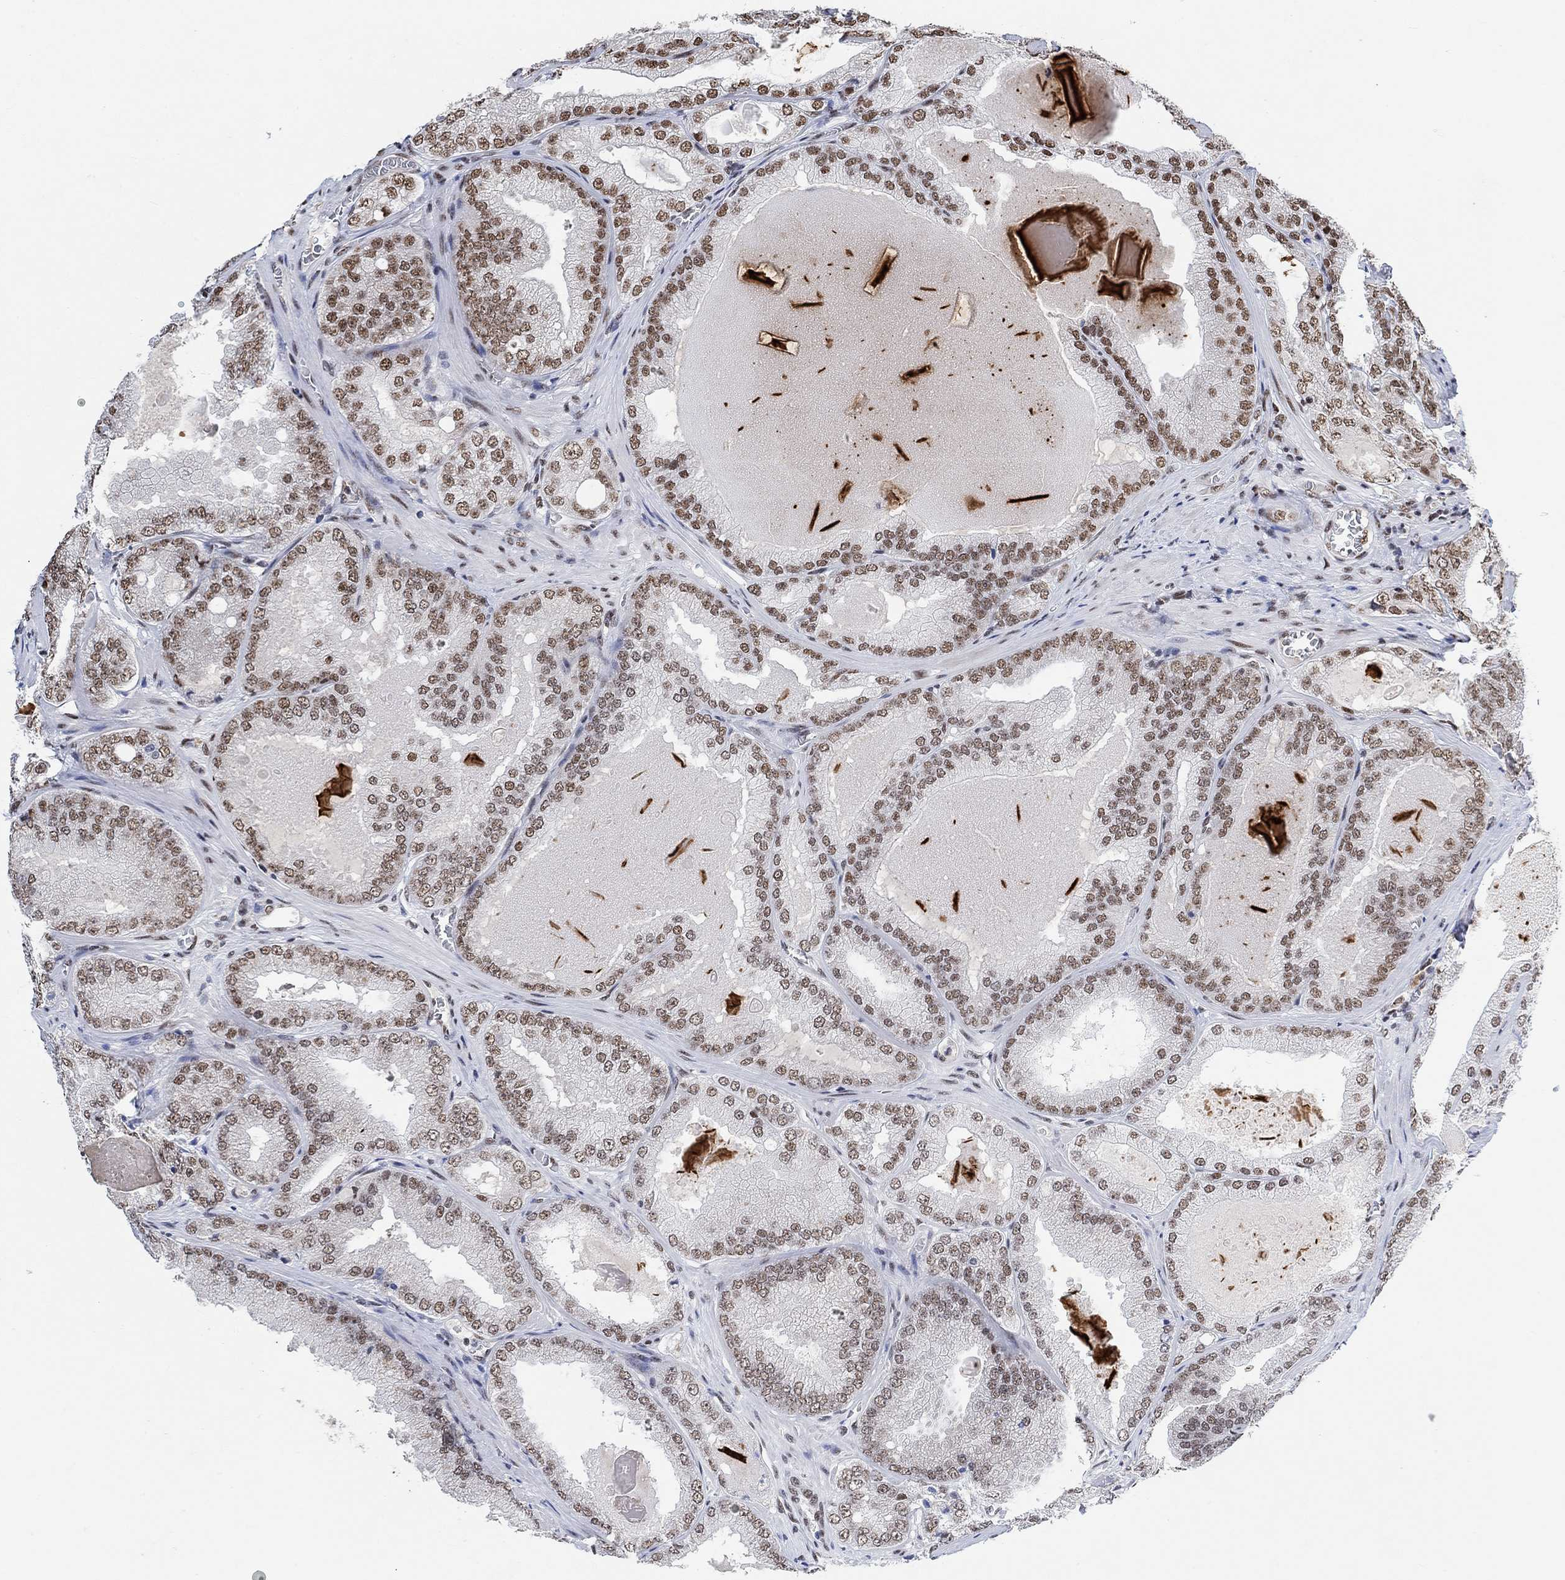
{"staining": {"intensity": "moderate", "quantity": "25%-75%", "location": "nuclear"}, "tissue": "prostate cancer", "cell_type": "Tumor cells", "image_type": "cancer", "snomed": [{"axis": "morphology", "description": "Adenocarcinoma, Low grade"}, {"axis": "topography", "description": "Prostate"}], "caption": "Immunohistochemistry (IHC) of prostate low-grade adenocarcinoma reveals medium levels of moderate nuclear expression in about 25%-75% of tumor cells.", "gene": "USP39", "patient": {"sex": "male", "age": 72}}